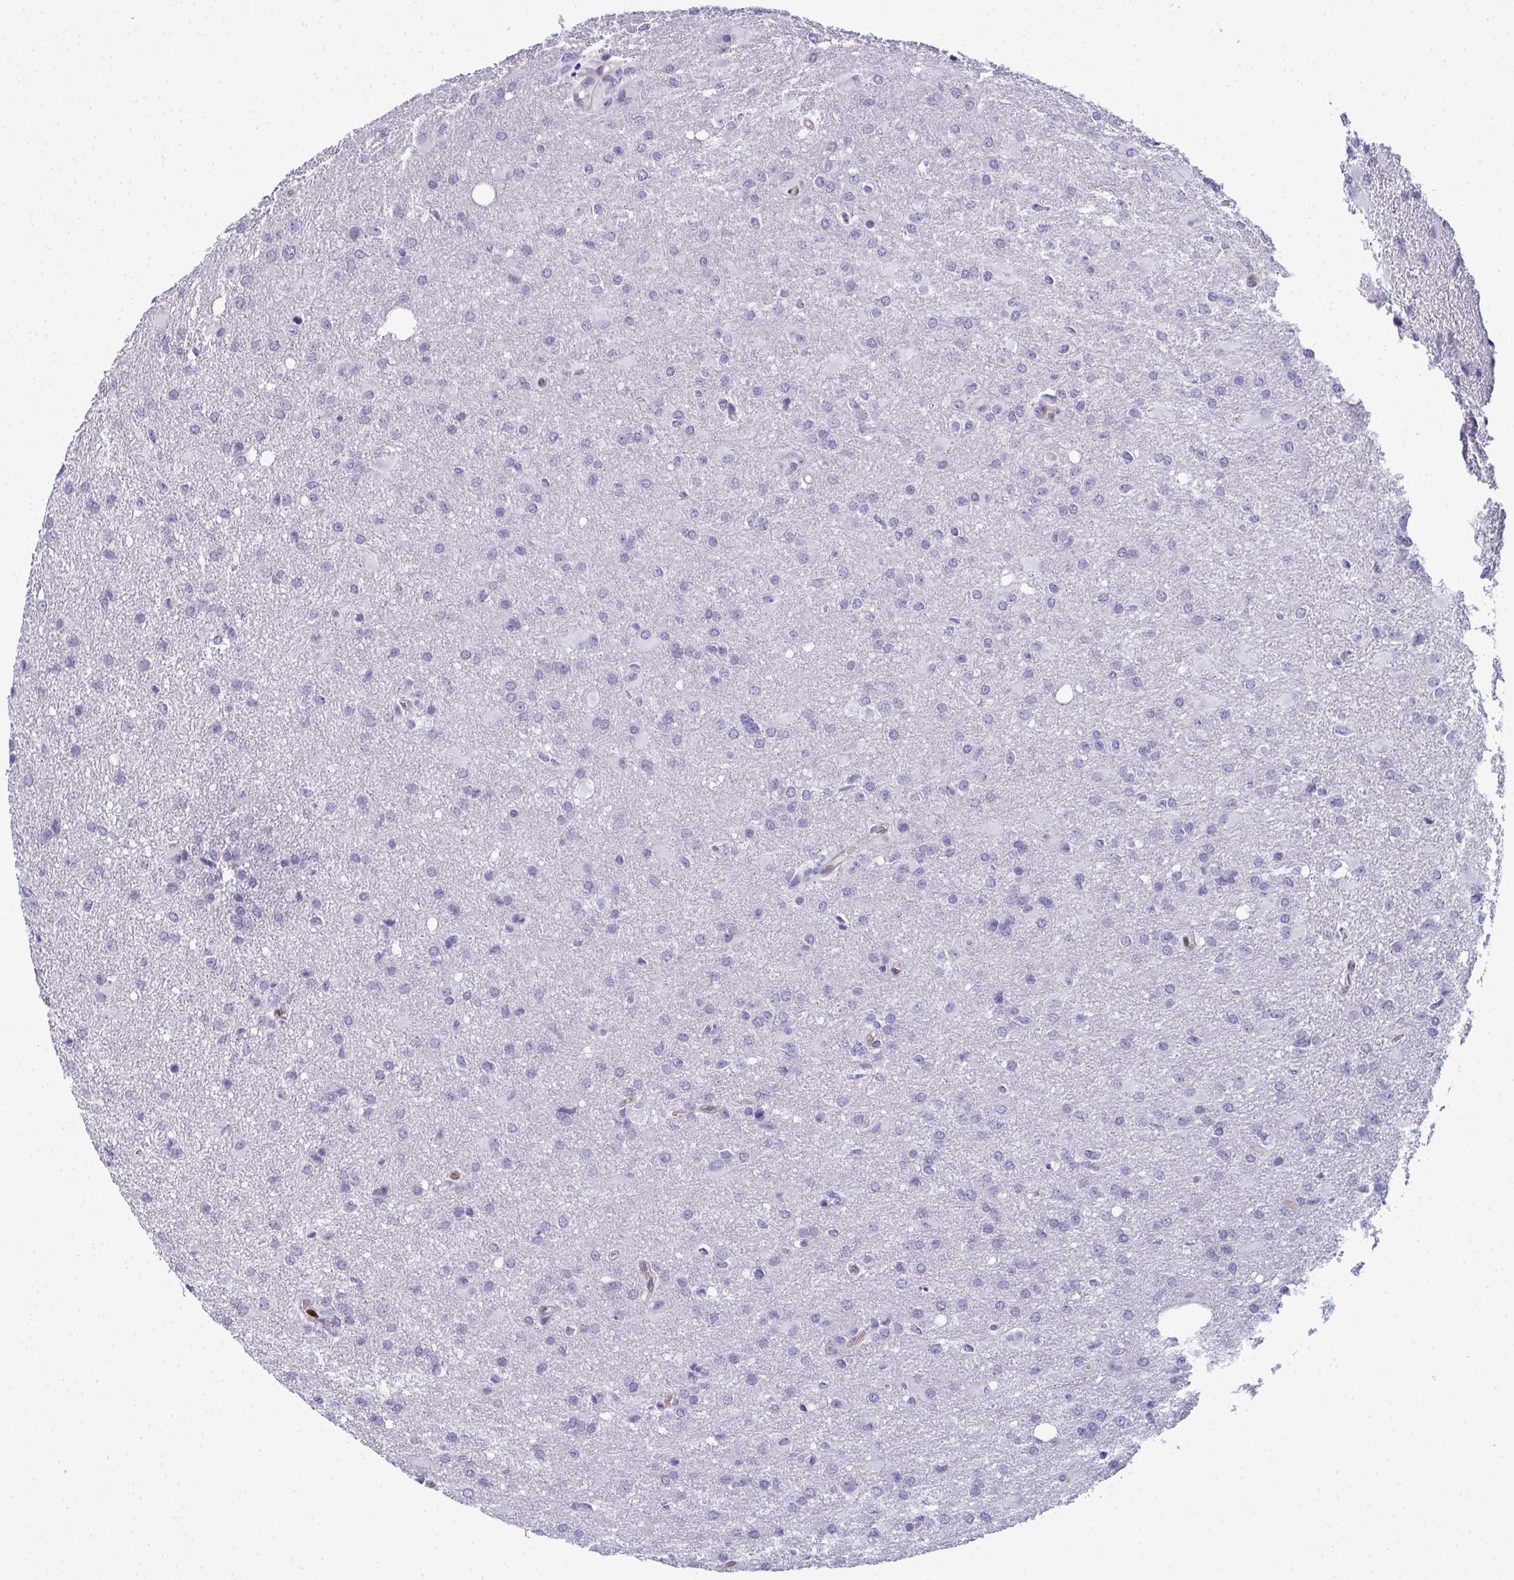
{"staining": {"intensity": "negative", "quantity": "none", "location": "none"}, "tissue": "glioma", "cell_type": "Tumor cells", "image_type": "cancer", "snomed": [{"axis": "morphology", "description": "Glioma, malignant, High grade"}, {"axis": "topography", "description": "Brain"}], "caption": "The immunohistochemistry (IHC) image has no significant staining in tumor cells of malignant glioma (high-grade) tissue.", "gene": "CDA", "patient": {"sex": "male", "age": 68}}